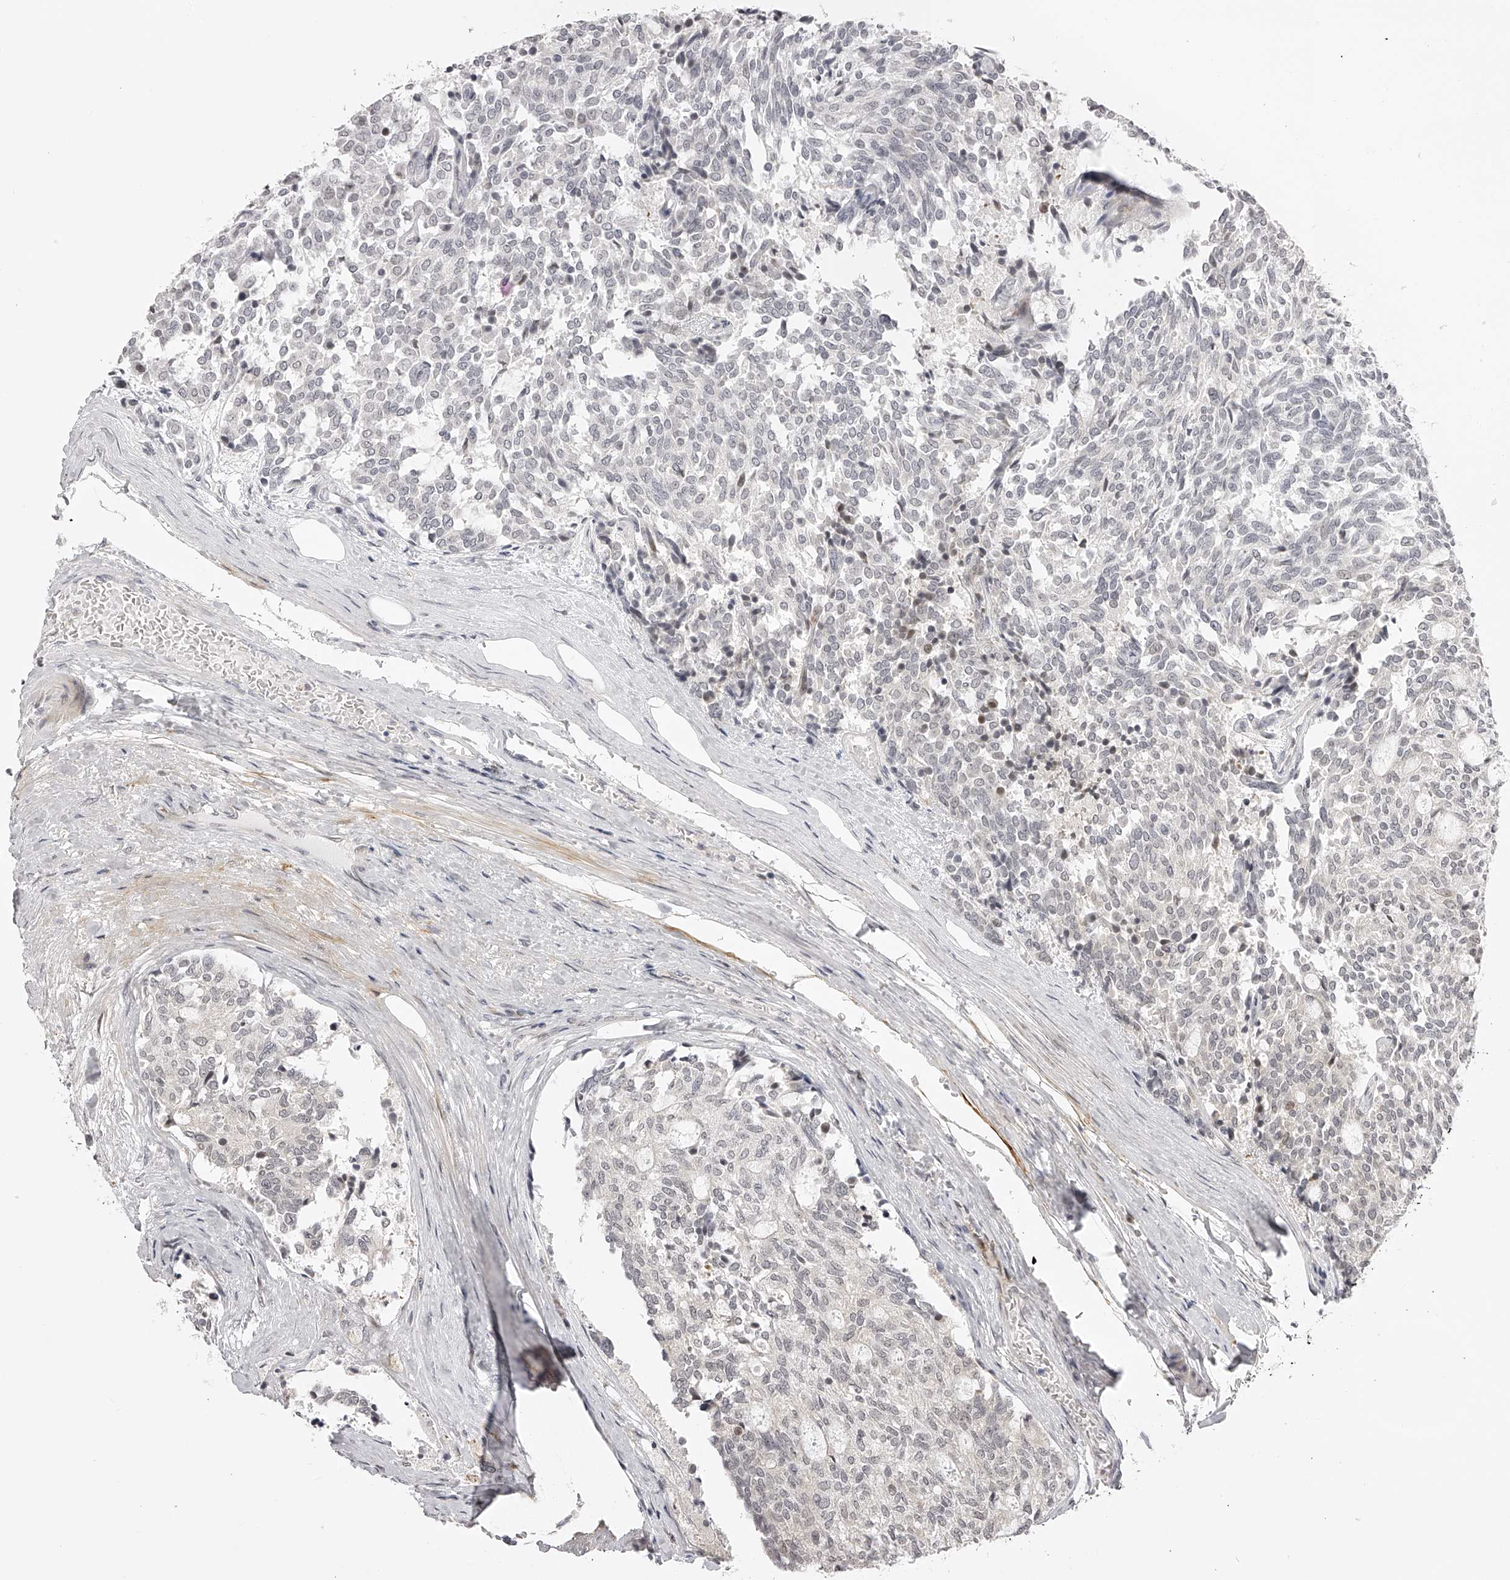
{"staining": {"intensity": "negative", "quantity": "none", "location": "none"}, "tissue": "carcinoid", "cell_type": "Tumor cells", "image_type": "cancer", "snomed": [{"axis": "morphology", "description": "Carcinoid, malignant, NOS"}, {"axis": "topography", "description": "Pancreas"}], "caption": "Immunohistochemistry photomicrograph of neoplastic tissue: human carcinoid stained with DAB (3,3'-diaminobenzidine) displays no significant protein expression in tumor cells. Nuclei are stained in blue.", "gene": "PLEKHG1", "patient": {"sex": "female", "age": 54}}